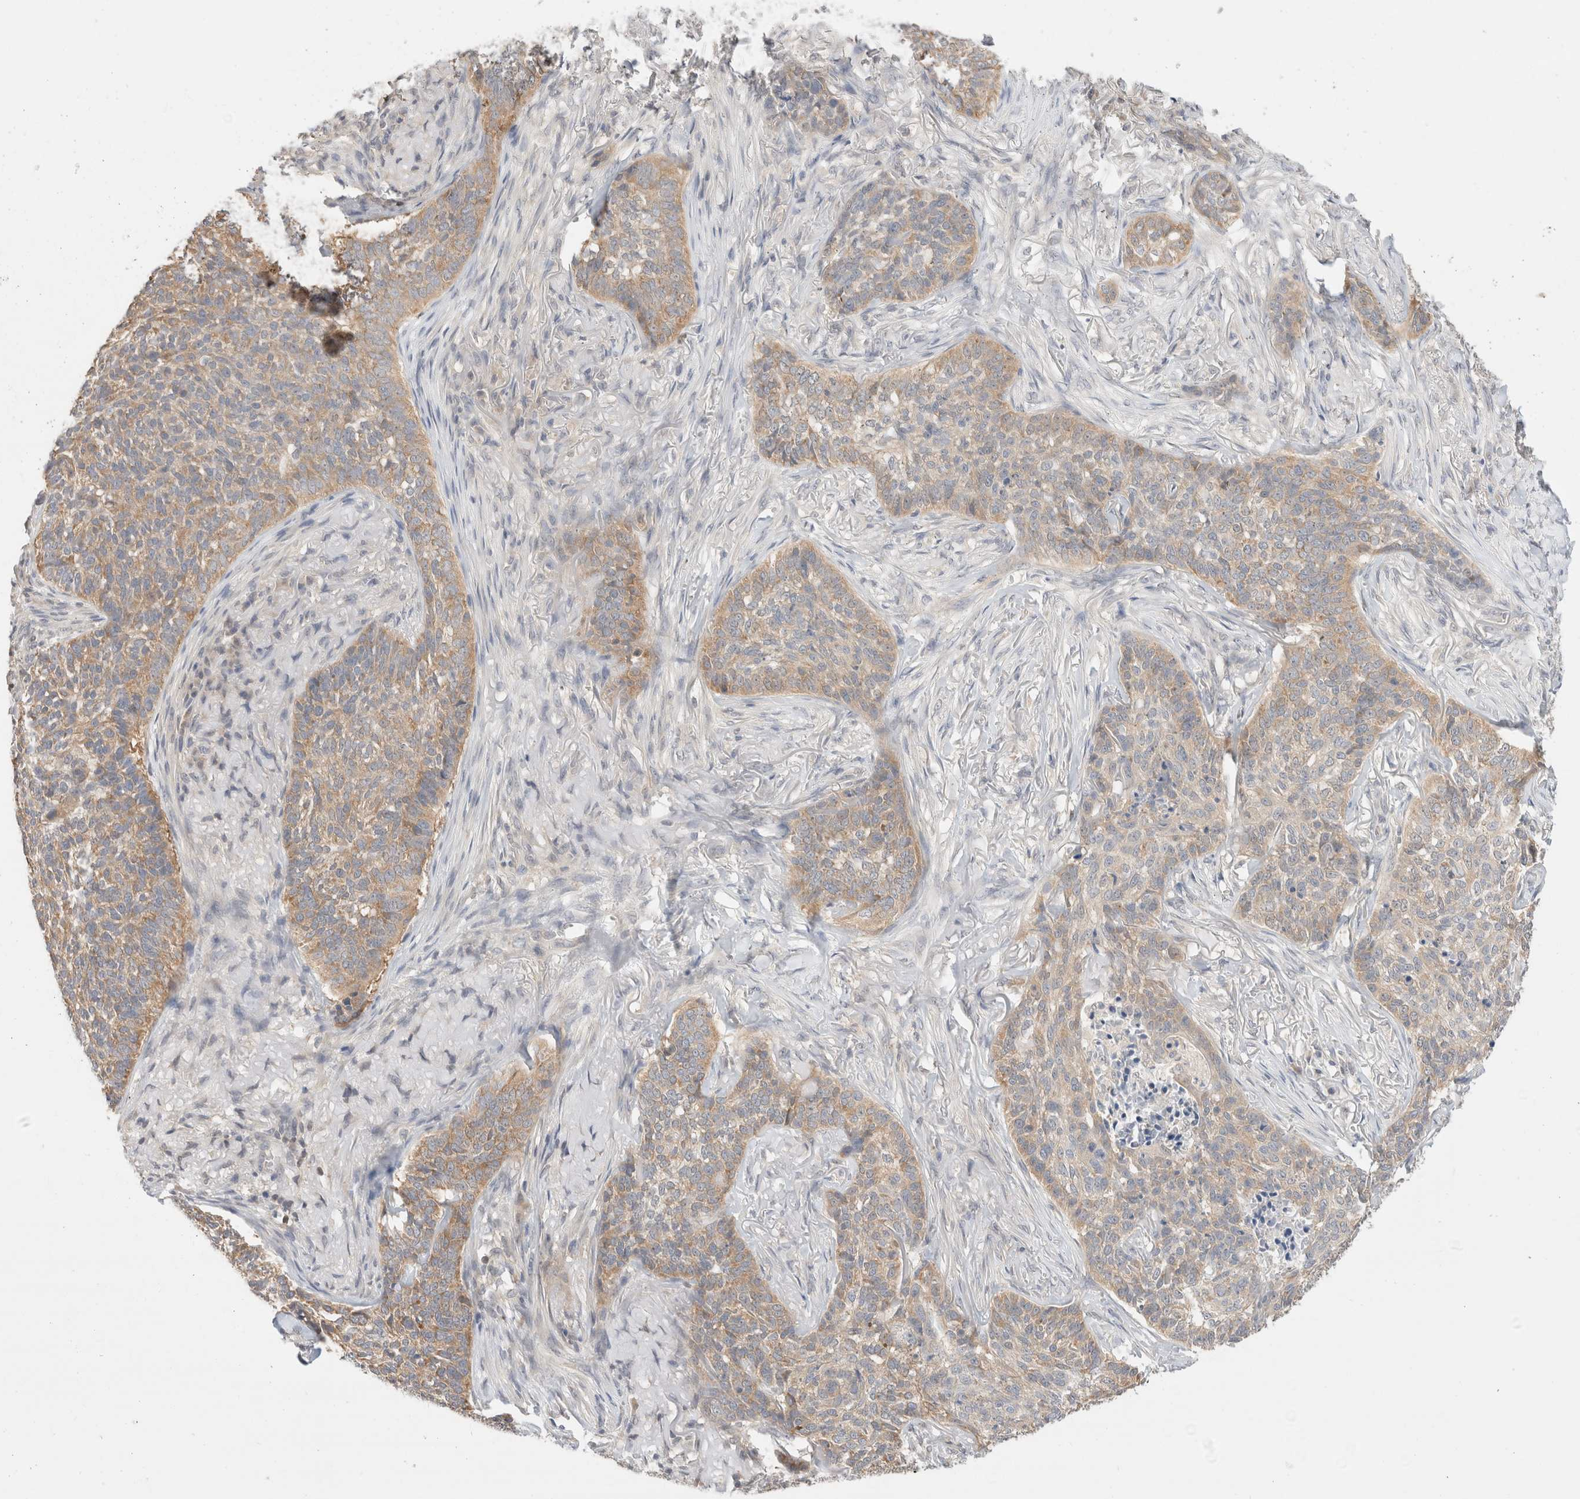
{"staining": {"intensity": "weak", "quantity": "25%-75%", "location": "cytoplasmic/membranous"}, "tissue": "skin cancer", "cell_type": "Tumor cells", "image_type": "cancer", "snomed": [{"axis": "morphology", "description": "Basal cell carcinoma"}, {"axis": "topography", "description": "Skin"}], "caption": "Weak cytoplasmic/membranous staining for a protein is present in approximately 25%-75% of tumor cells of skin basal cell carcinoma using immunohistochemistry (IHC).", "gene": "C17orf97", "patient": {"sex": "male", "age": 85}}